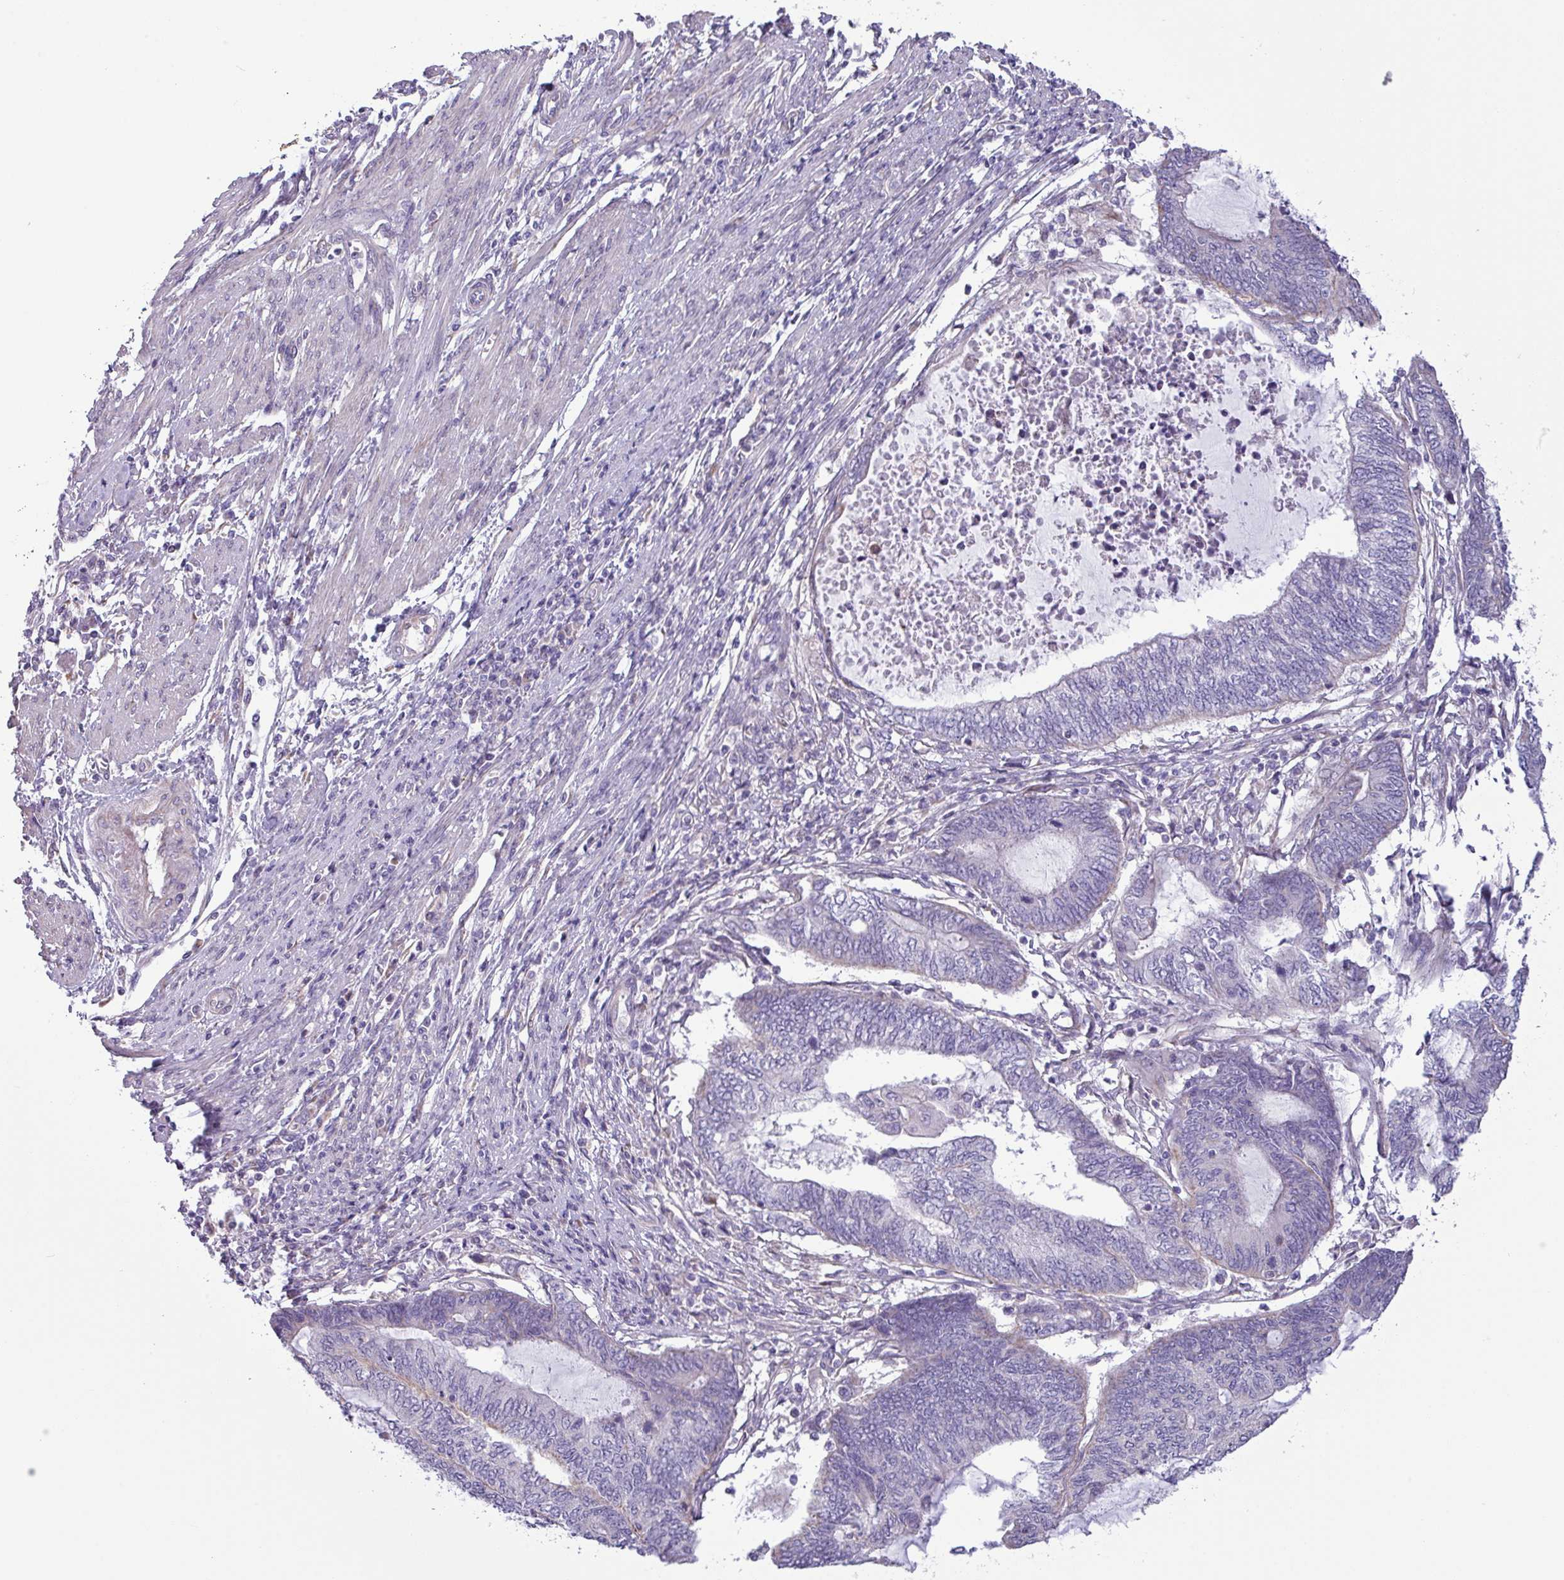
{"staining": {"intensity": "negative", "quantity": "none", "location": "none"}, "tissue": "endometrial cancer", "cell_type": "Tumor cells", "image_type": "cancer", "snomed": [{"axis": "morphology", "description": "Adenocarcinoma, NOS"}, {"axis": "topography", "description": "Uterus"}, {"axis": "topography", "description": "Endometrium"}], "caption": "Immunohistochemistry of human endometrial adenocarcinoma exhibits no staining in tumor cells.", "gene": "IRGC", "patient": {"sex": "female", "age": 70}}